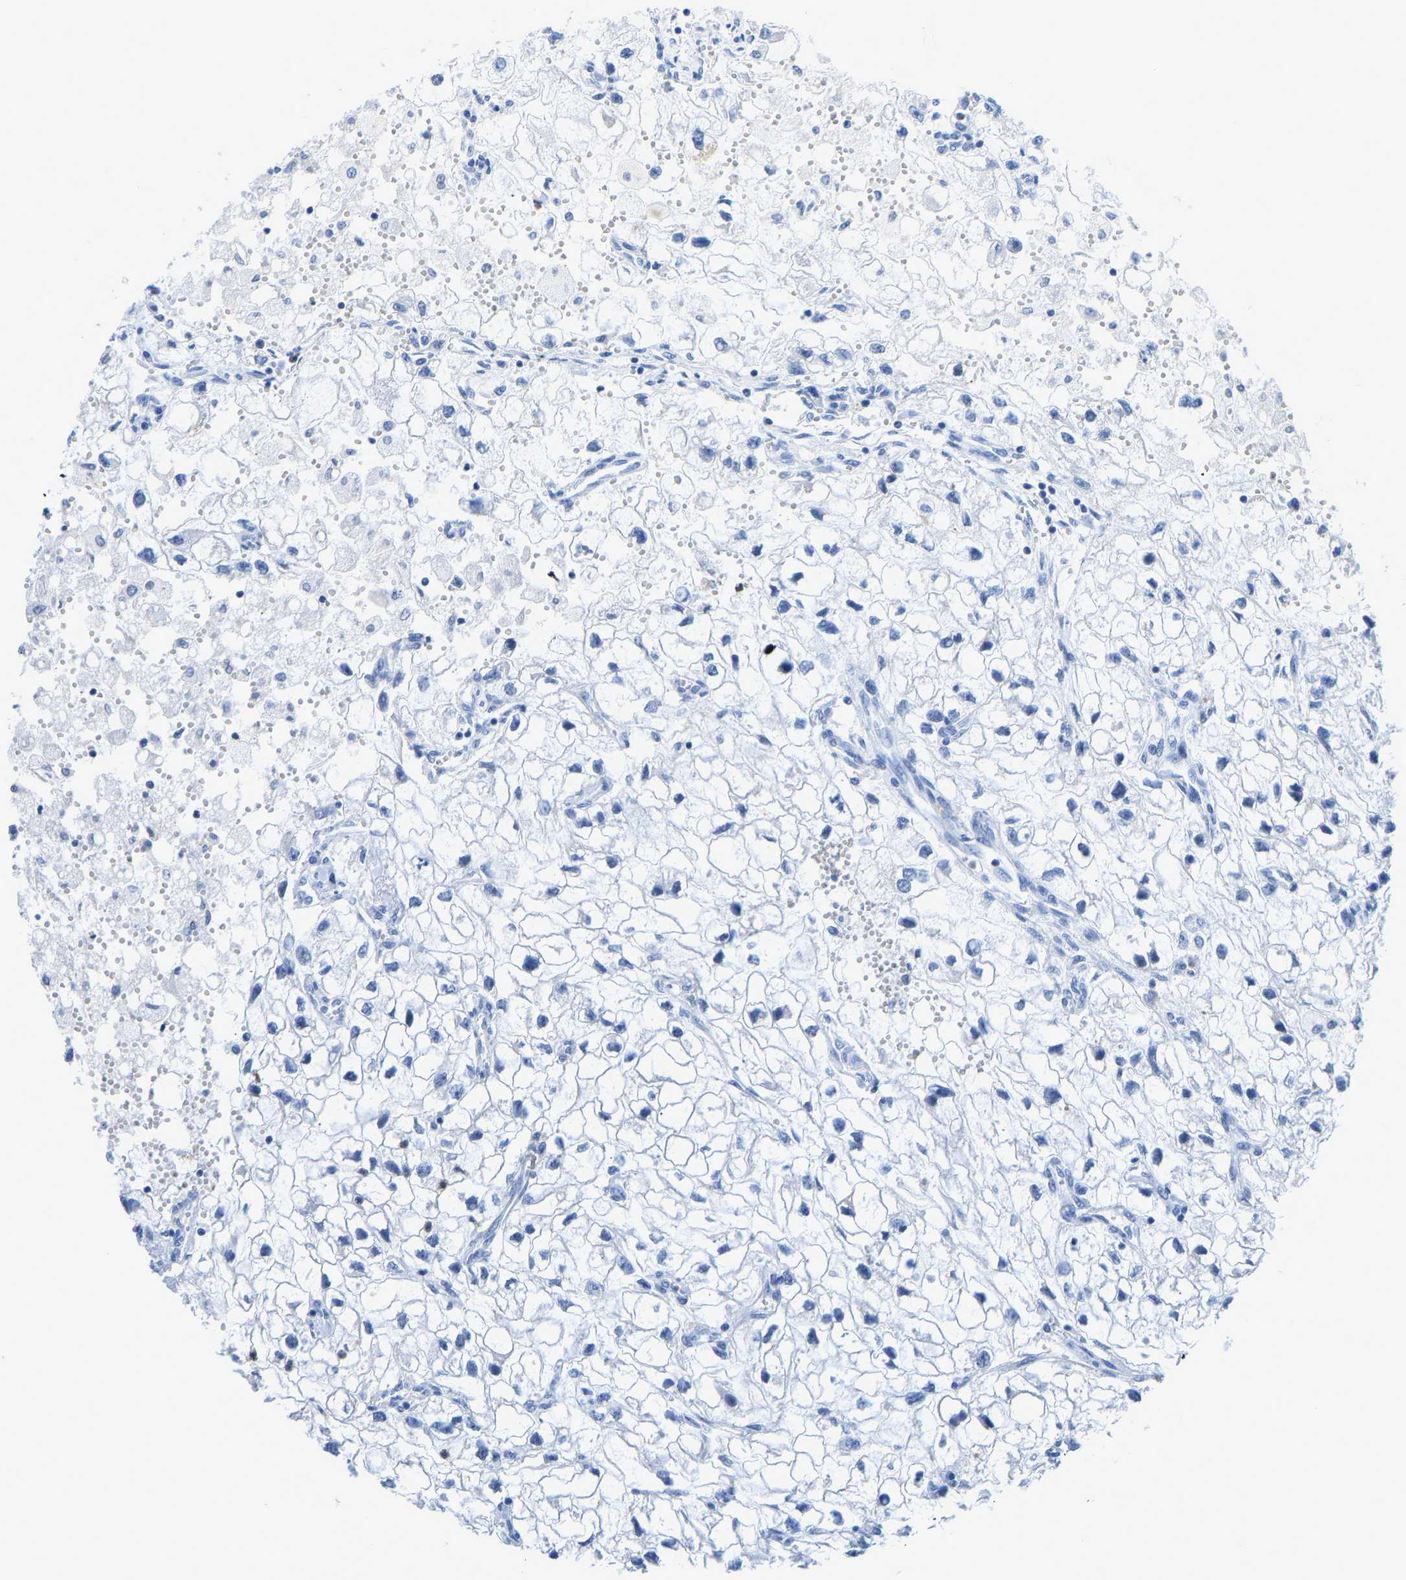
{"staining": {"intensity": "negative", "quantity": "none", "location": "none"}, "tissue": "renal cancer", "cell_type": "Tumor cells", "image_type": "cancer", "snomed": [{"axis": "morphology", "description": "Adenocarcinoma, NOS"}, {"axis": "topography", "description": "Kidney"}], "caption": "Immunohistochemistry photomicrograph of human renal adenocarcinoma stained for a protein (brown), which shows no positivity in tumor cells.", "gene": "TXNDC2", "patient": {"sex": "female", "age": 70}}